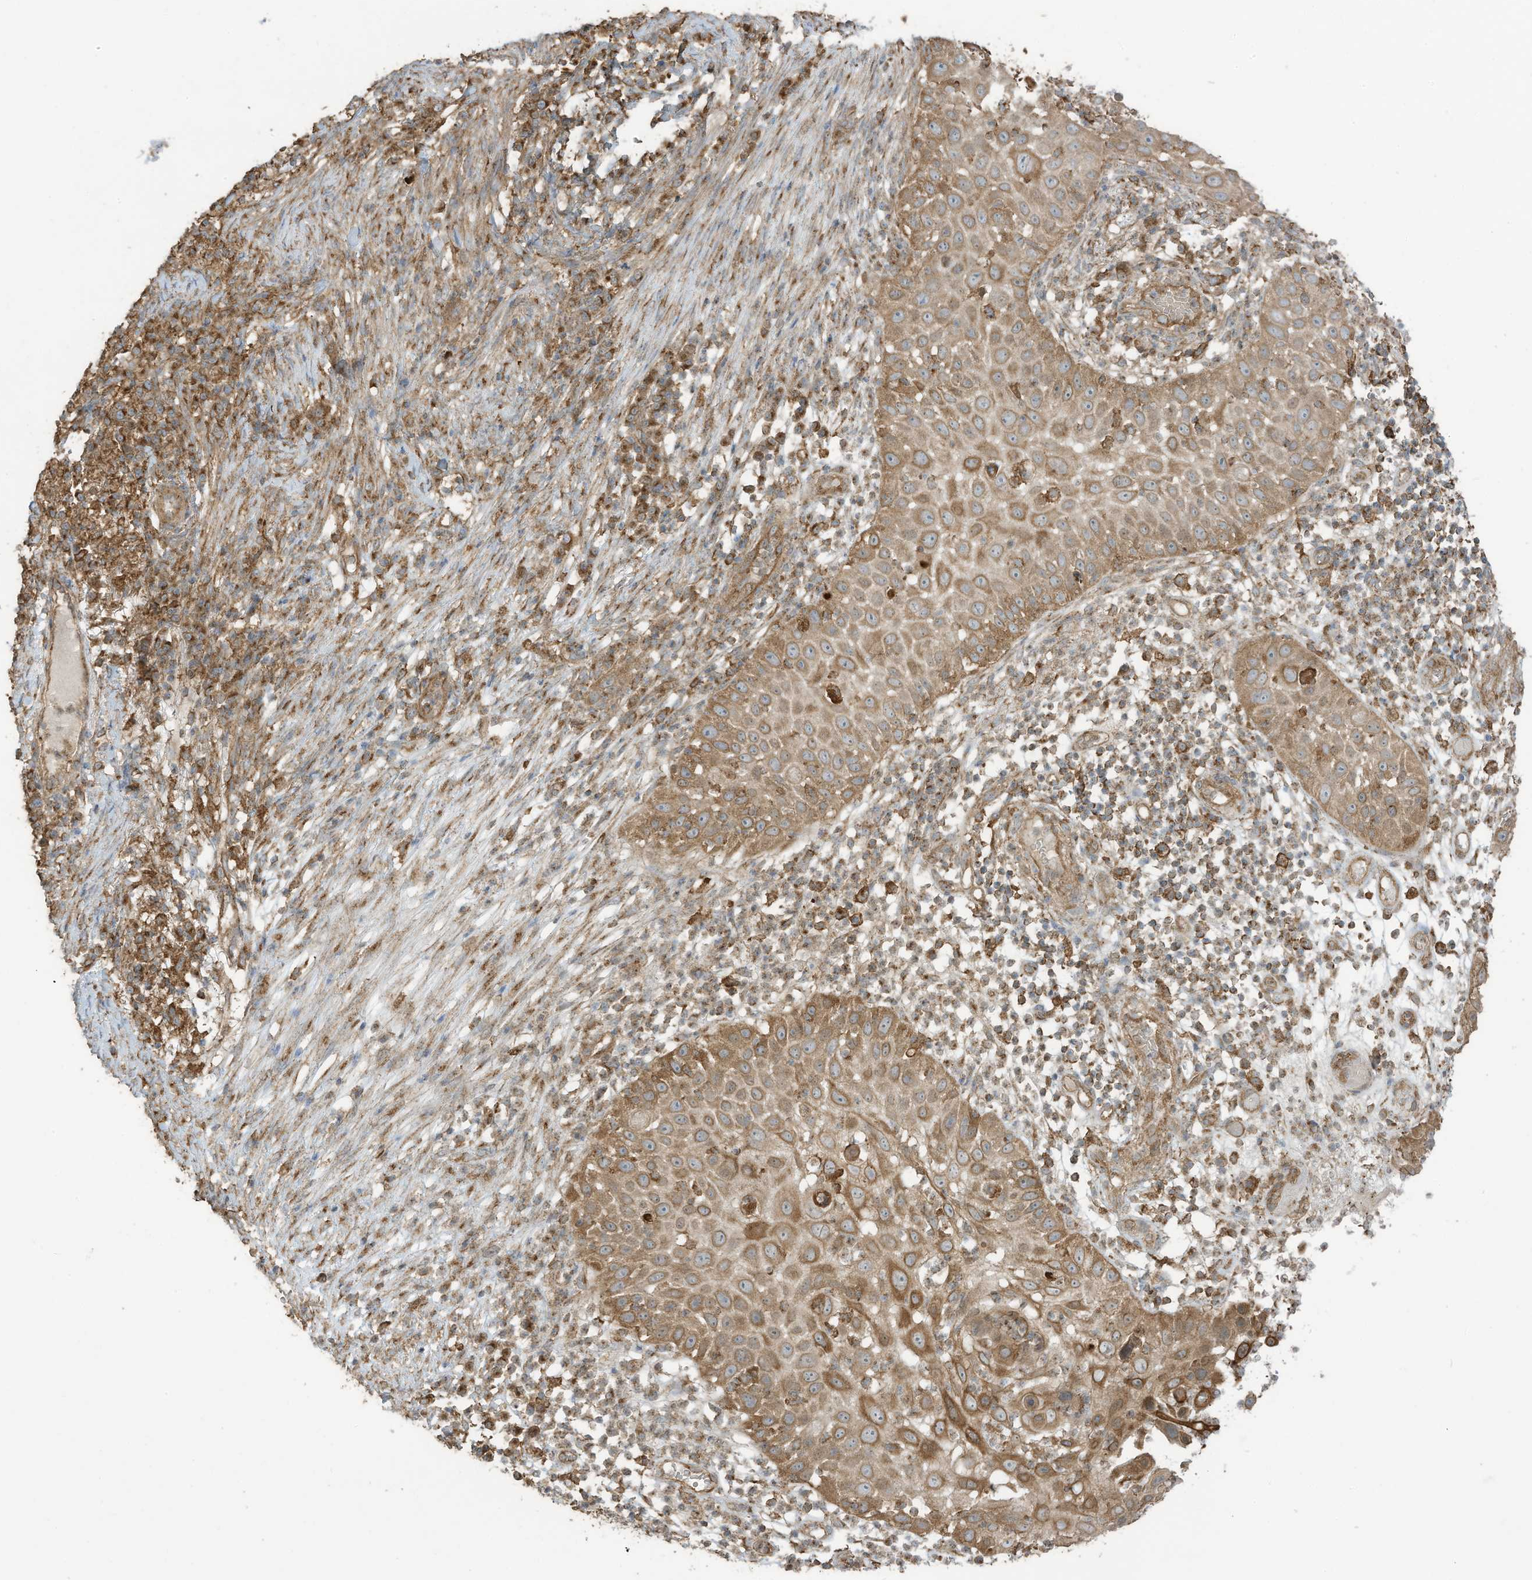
{"staining": {"intensity": "moderate", "quantity": ">75%", "location": "cytoplasmic/membranous"}, "tissue": "skin cancer", "cell_type": "Tumor cells", "image_type": "cancer", "snomed": [{"axis": "morphology", "description": "Squamous cell carcinoma, NOS"}, {"axis": "topography", "description": "Skin"}], "caption": "About >75% of tumor cells in skin cancer demonstrate moderate cytoplasmic/membranous protein expression as visualized by brown immunohistochemical staining.", "gene": "CGAS", "patient": {"sex": "female", "age": 44}}